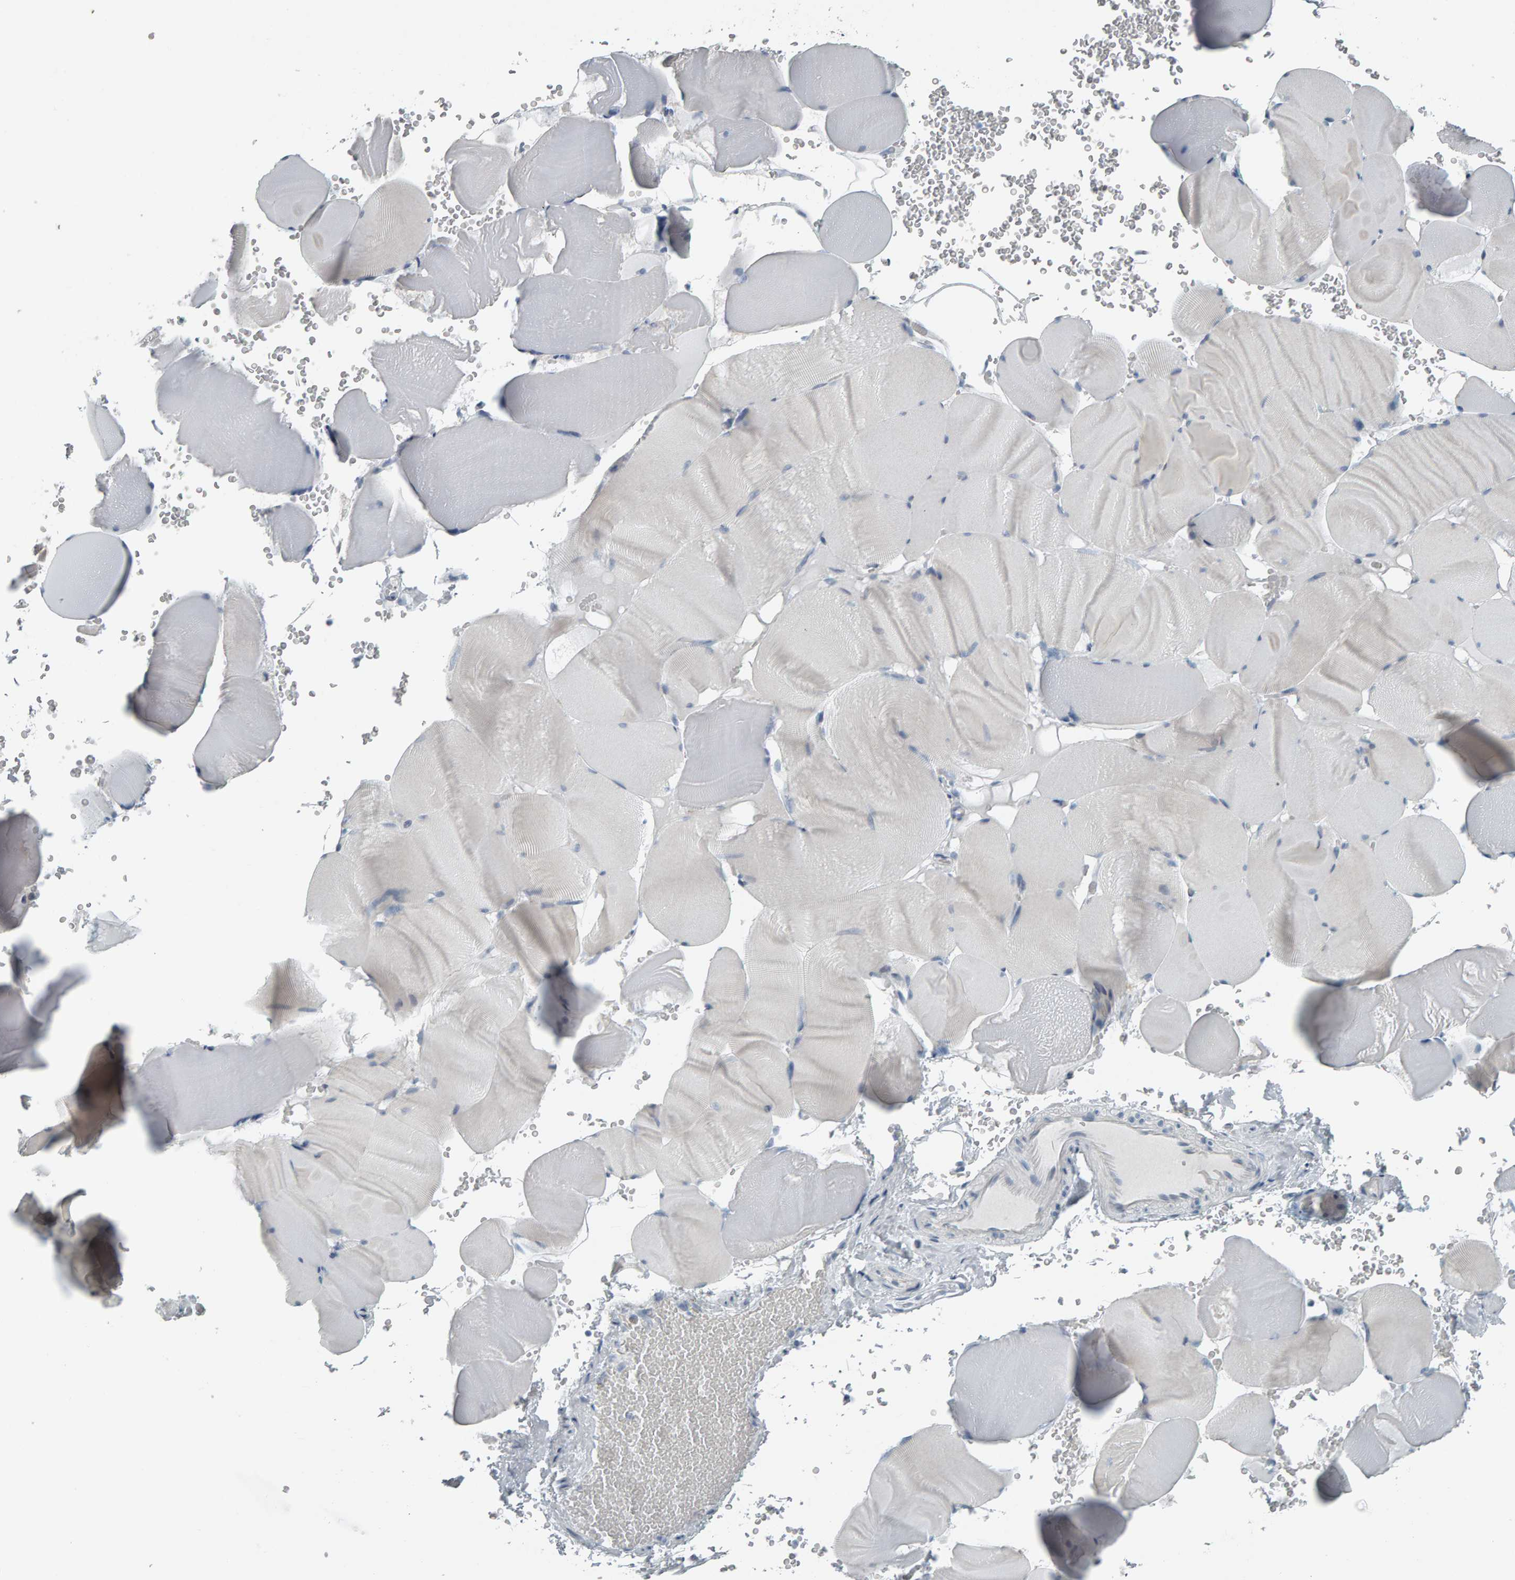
{"staining": {"intensity": "negative", "quantity": "none", "location": "none"}, "tissue": "skeletal muscle", "cell_type": "Myocytes", "image_type": "normal", "snomed": [{"axis": "morphology", "description": "Normal tissue, NOS"}, {"axis": "topography", "description": "Skeletal muscle"}], "caption": "A photomicrograph of human skeletal muscle is negative for staining in myocytes. (Brightfield microscopy of DAB (3,3'-diaminobenzidine) immunohistochemistry at high magnification).", "gene": "PYY", "patient": {"sex": "male", "age": 62}}